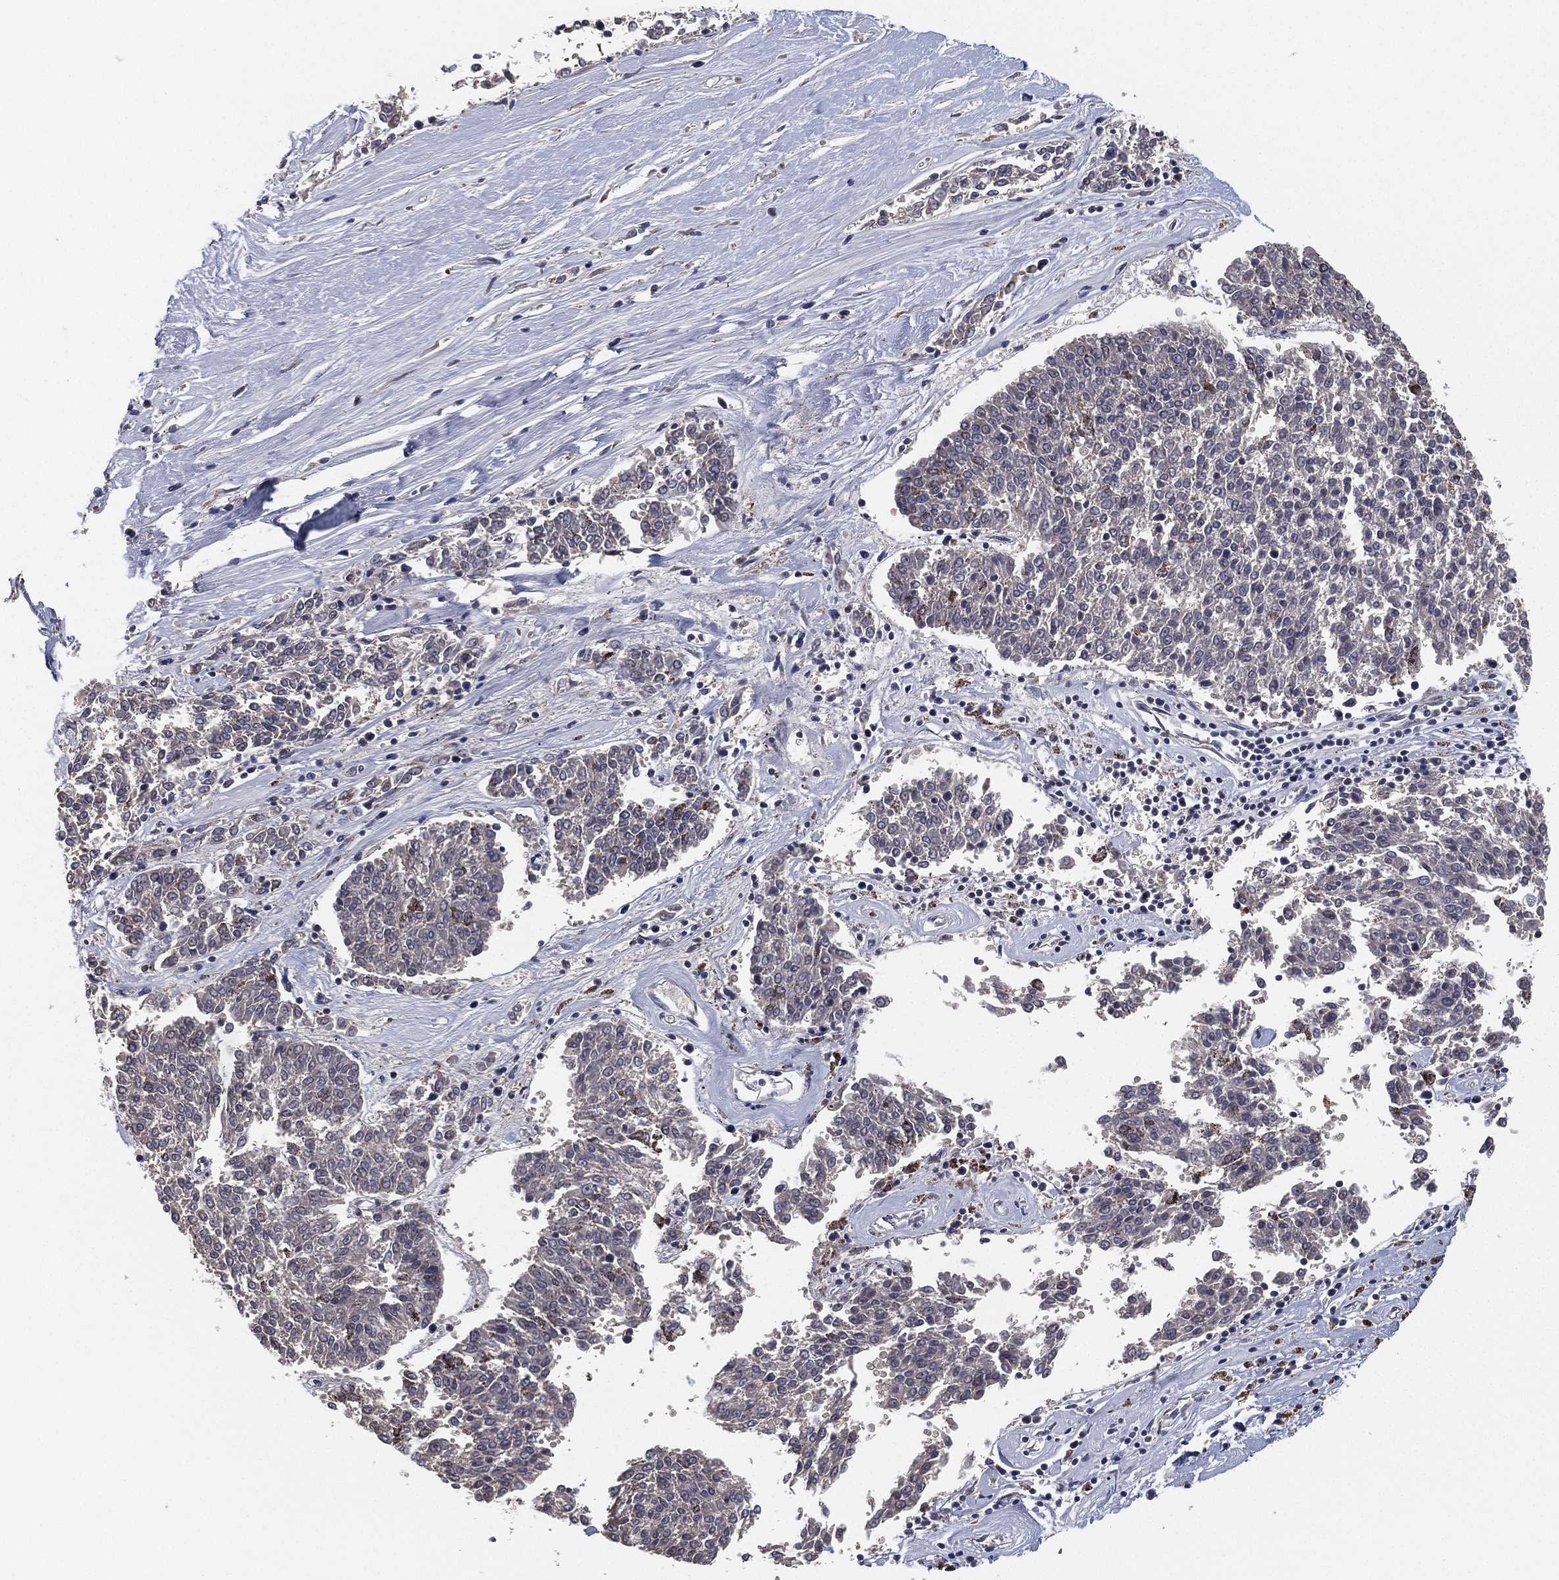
{"staining": {"intensity": "negative", "quantity": "none", "location": "none"}, "tissue": "melanoma", "cell_type": "Tumor cells", "image_type": "cancer", "snomed": [{"axis": "morphology", "description": "Malignant melanoma, NOS"}, {"axis": "topography", "description": "Skin"}], "caption": "Tumor cells are negative for protein expression in human melanoma.", "gene": "CFAP251", "patient": {"sex": "female", "age": 72}}